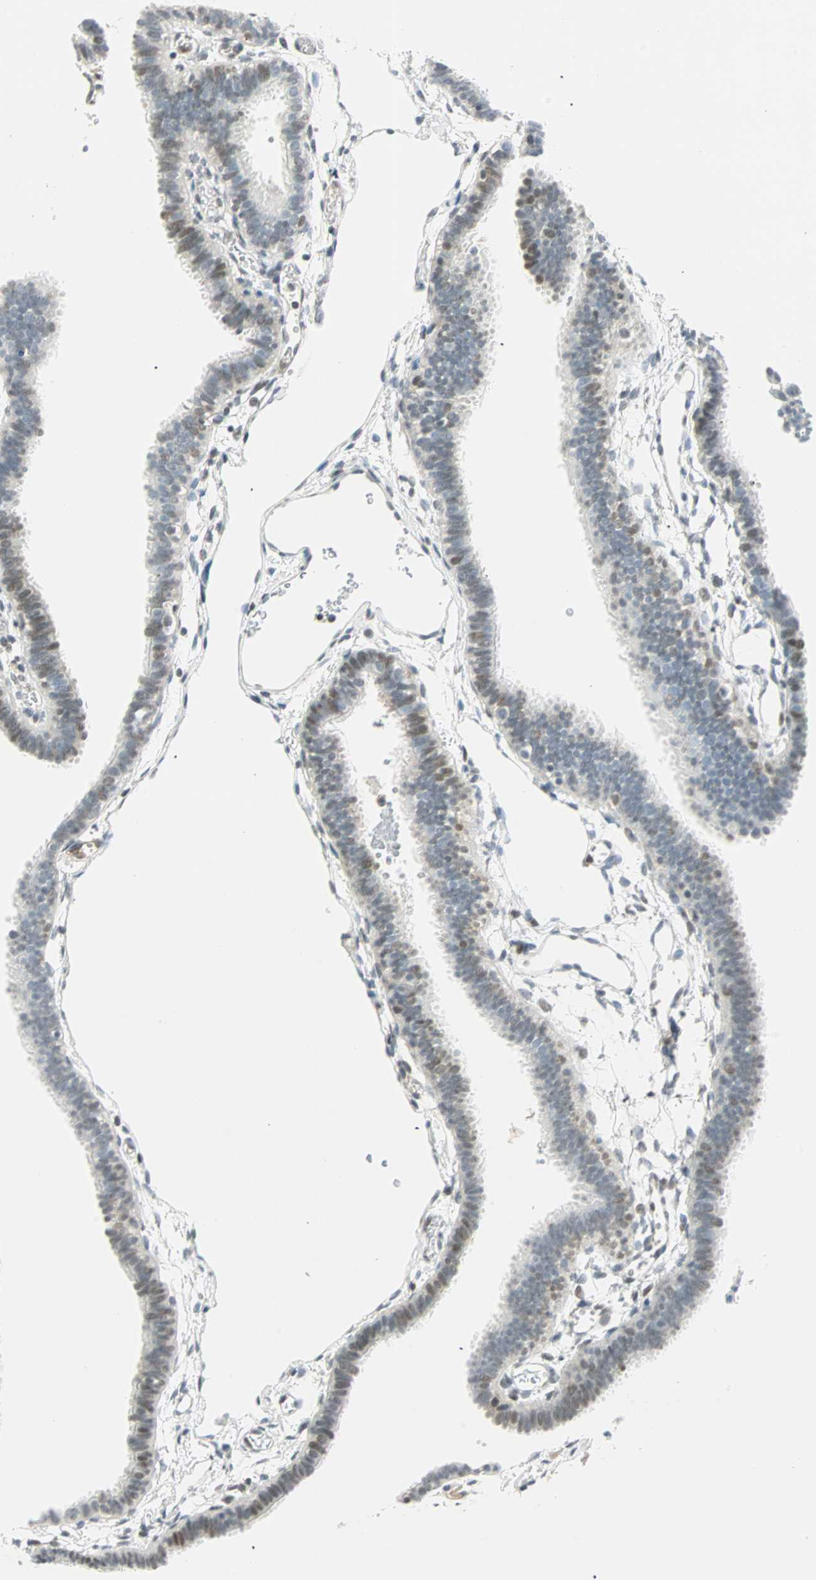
{"staining": {"intensity": "weak", "quantity": "<25%", "location": "nuclear"}, "tissue": "fallopian tube", "cell_type": "Glandular cells", "image_type": "normal", "snomed": [{"axis": "morphology", "description": "Normal tissue, NOS"}, {"axis": "topography", "description": "Fallopian tube"}], "caption": "High power microscopy photomicrograph of an IHC histopathology image of benign fallopian tube, revealing no significant positivity in glandular cells. The staining was performed using DAB to visualize the protein expression in brown, while the nuclei were stained in blue with hematoxylin (Magnification: 20x).", "gene": "SMAD3", "patient": {"sex": "female", "age": 29}}